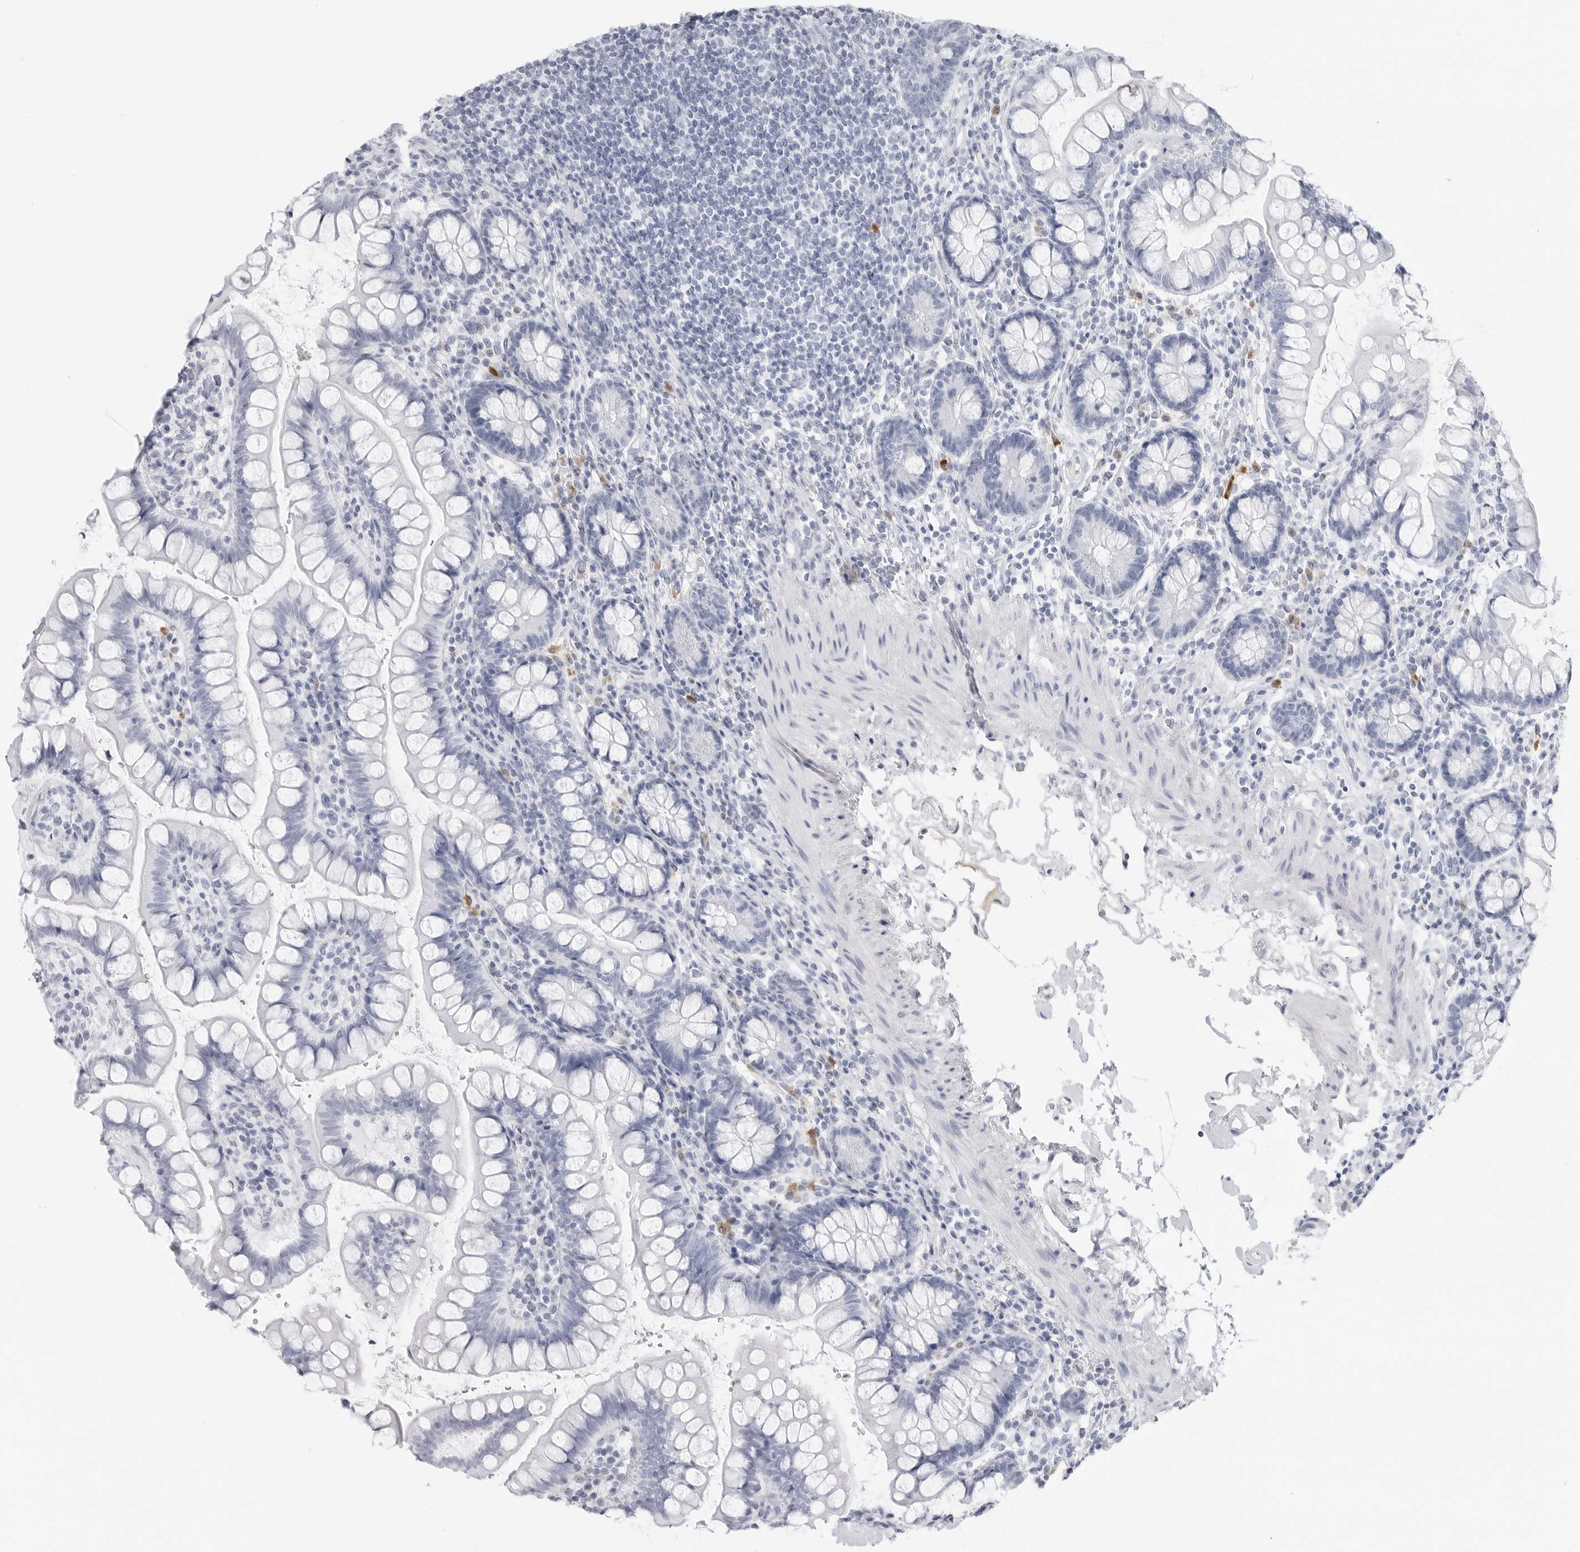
{"staining": {"intensity": "negative", "quantity": "none", "location": "none"}, "tissue": "small intestine", "cell_type": "Glandular cells", "image_type": "normal", "snomed": [{"axis": "morphology", "description": "Normal tissue, NOS"}, {"axis": "topography", "description": "Small intestine"}], "caption": "High power microscopy micrograph of an immunohistochemistry image of normal small intestine, revealing no significant staining in glandular cells.", "gene": "AMPD1", "patient": {"sex": "female", "age": 84}}